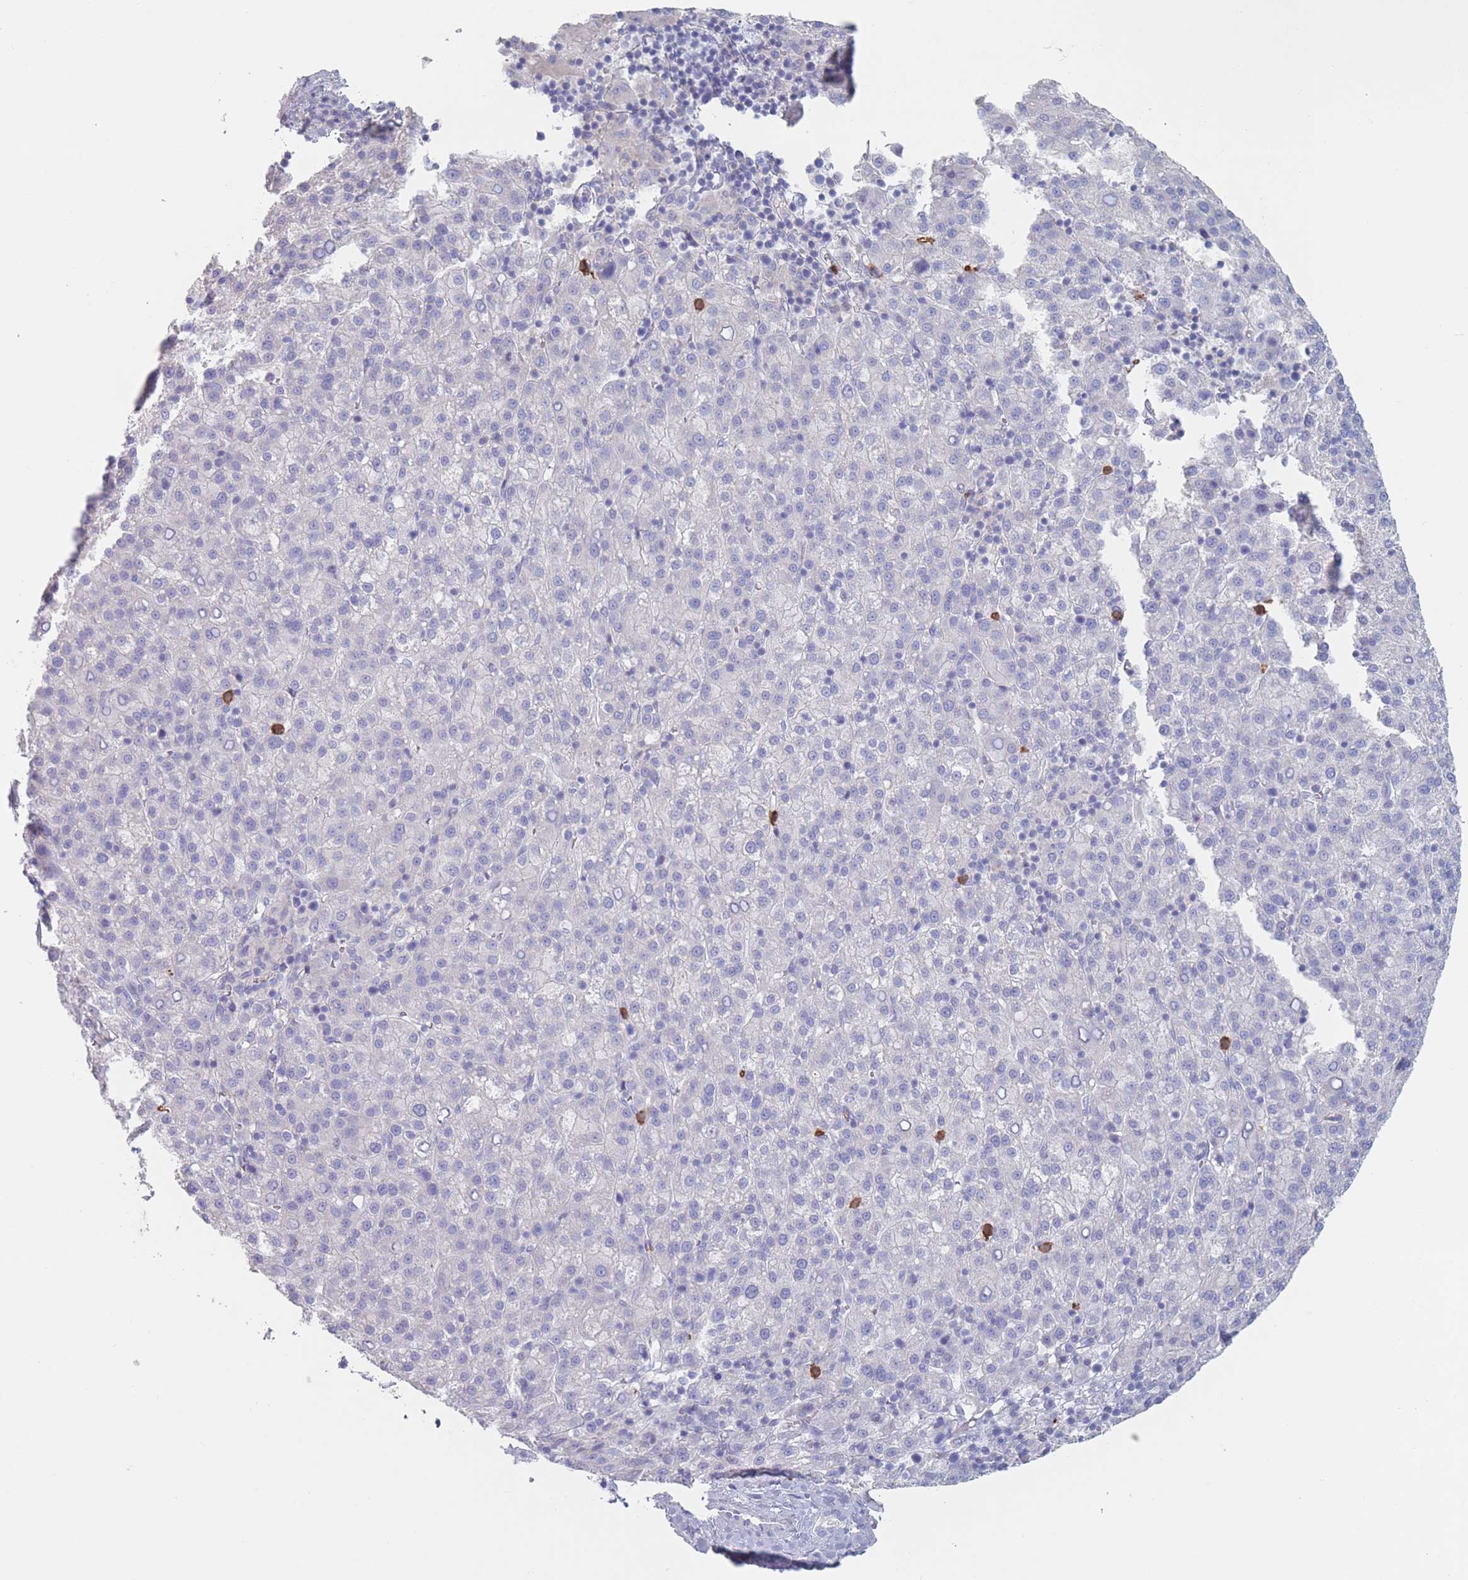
{"staining": {"intensity": "negative", "quantity": "none", "location": "none"}, "tissue": "liver cancer", "cell_type": "Tumor cells", "image_type": "cancer", "snomed": [{"axis": "morphology", "description": "Carcinoma, Hepatocellular, NOS"}, {"axis": "topography", "description": "Liver"}], "caption": "Tumor cells are negative for brown protein staining in liver cancer.", "gene": "ATP1A3", "patient": {"sex": "female", "age": 58}}